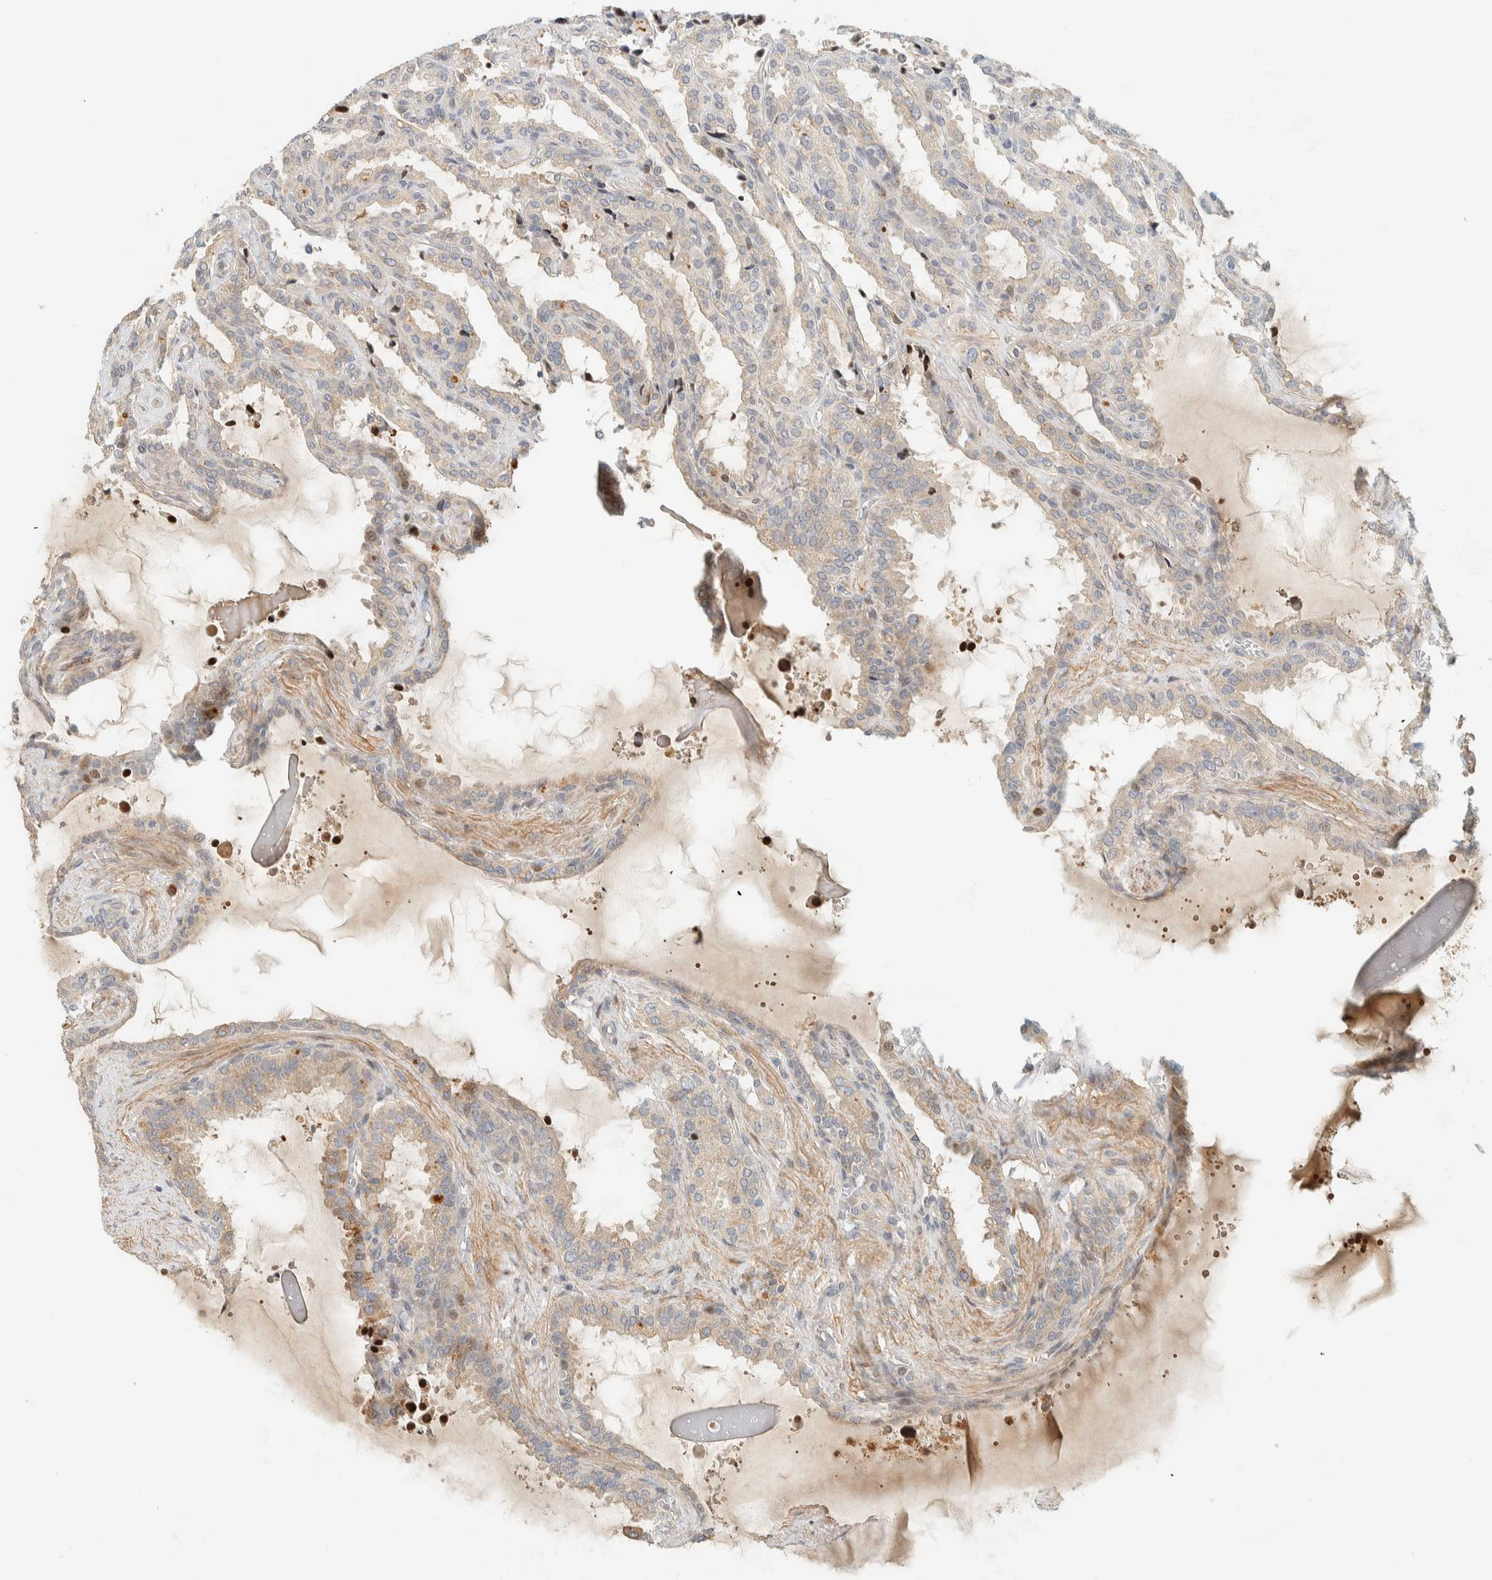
{"staining": {"intensity": "weak", "quantity": "25%-75%", "location": "cytoplasmic/membranous"}, "tissue": "seminal vesicle", "cell_type": "Glandular cells", "image_type": "normal", "snomed": [{"axis": "morphology", "description": "Normal tissue, NOS"}, {"axis": "topography", "description": "Seminal veicle"}], "caption": "Seminal vesicle stained with immunohistochemistry demonstrates weak cytoplasmic/membranous staining in approximately 25%-75% of glandular cells.", "gene": "CCDC171", "patient": {"sex": "male", "age": 46}}